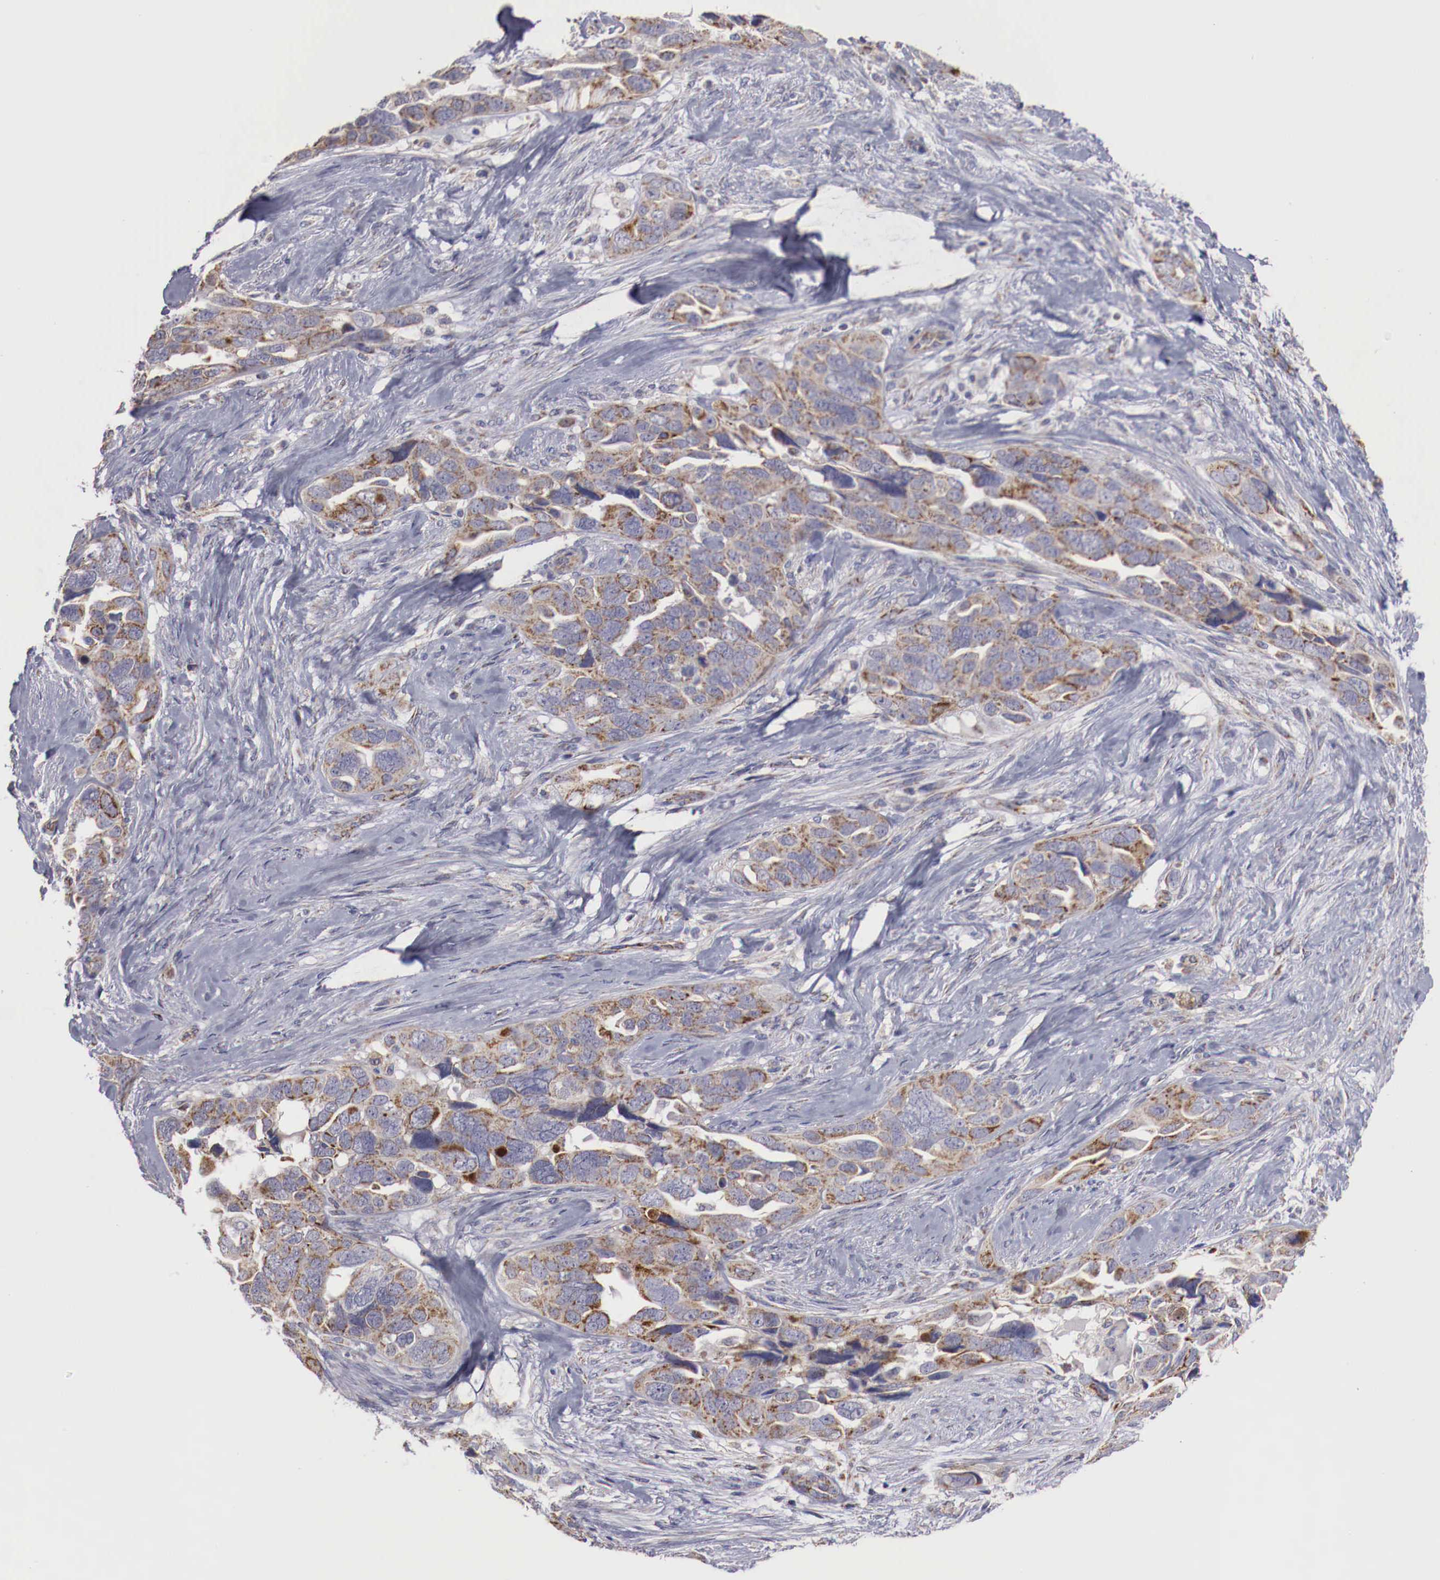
{"staining": {"intensity": "moderate", "quantity": ">75%", "location": "cytoplasmic/membranous"}, "tissue": "ovarian cancer", "cell_type": "Tumor cells", "image_type": "cancer", "snomed": [{"axis": "morphology", "description": "Cystadenocarcinoma, serous, NOS"}, {"axis": "topography", "description": "Ovary"}], "caption": "Immunohistochemical staining of human ovarian serous cystadenocarcinoma displays medium levels of moderate cytoplasmic/membranous expression in approximately >75% of tumor cells.", "gene": "XPNPEP3", "patient": {"sex": "female", "age": 63}}